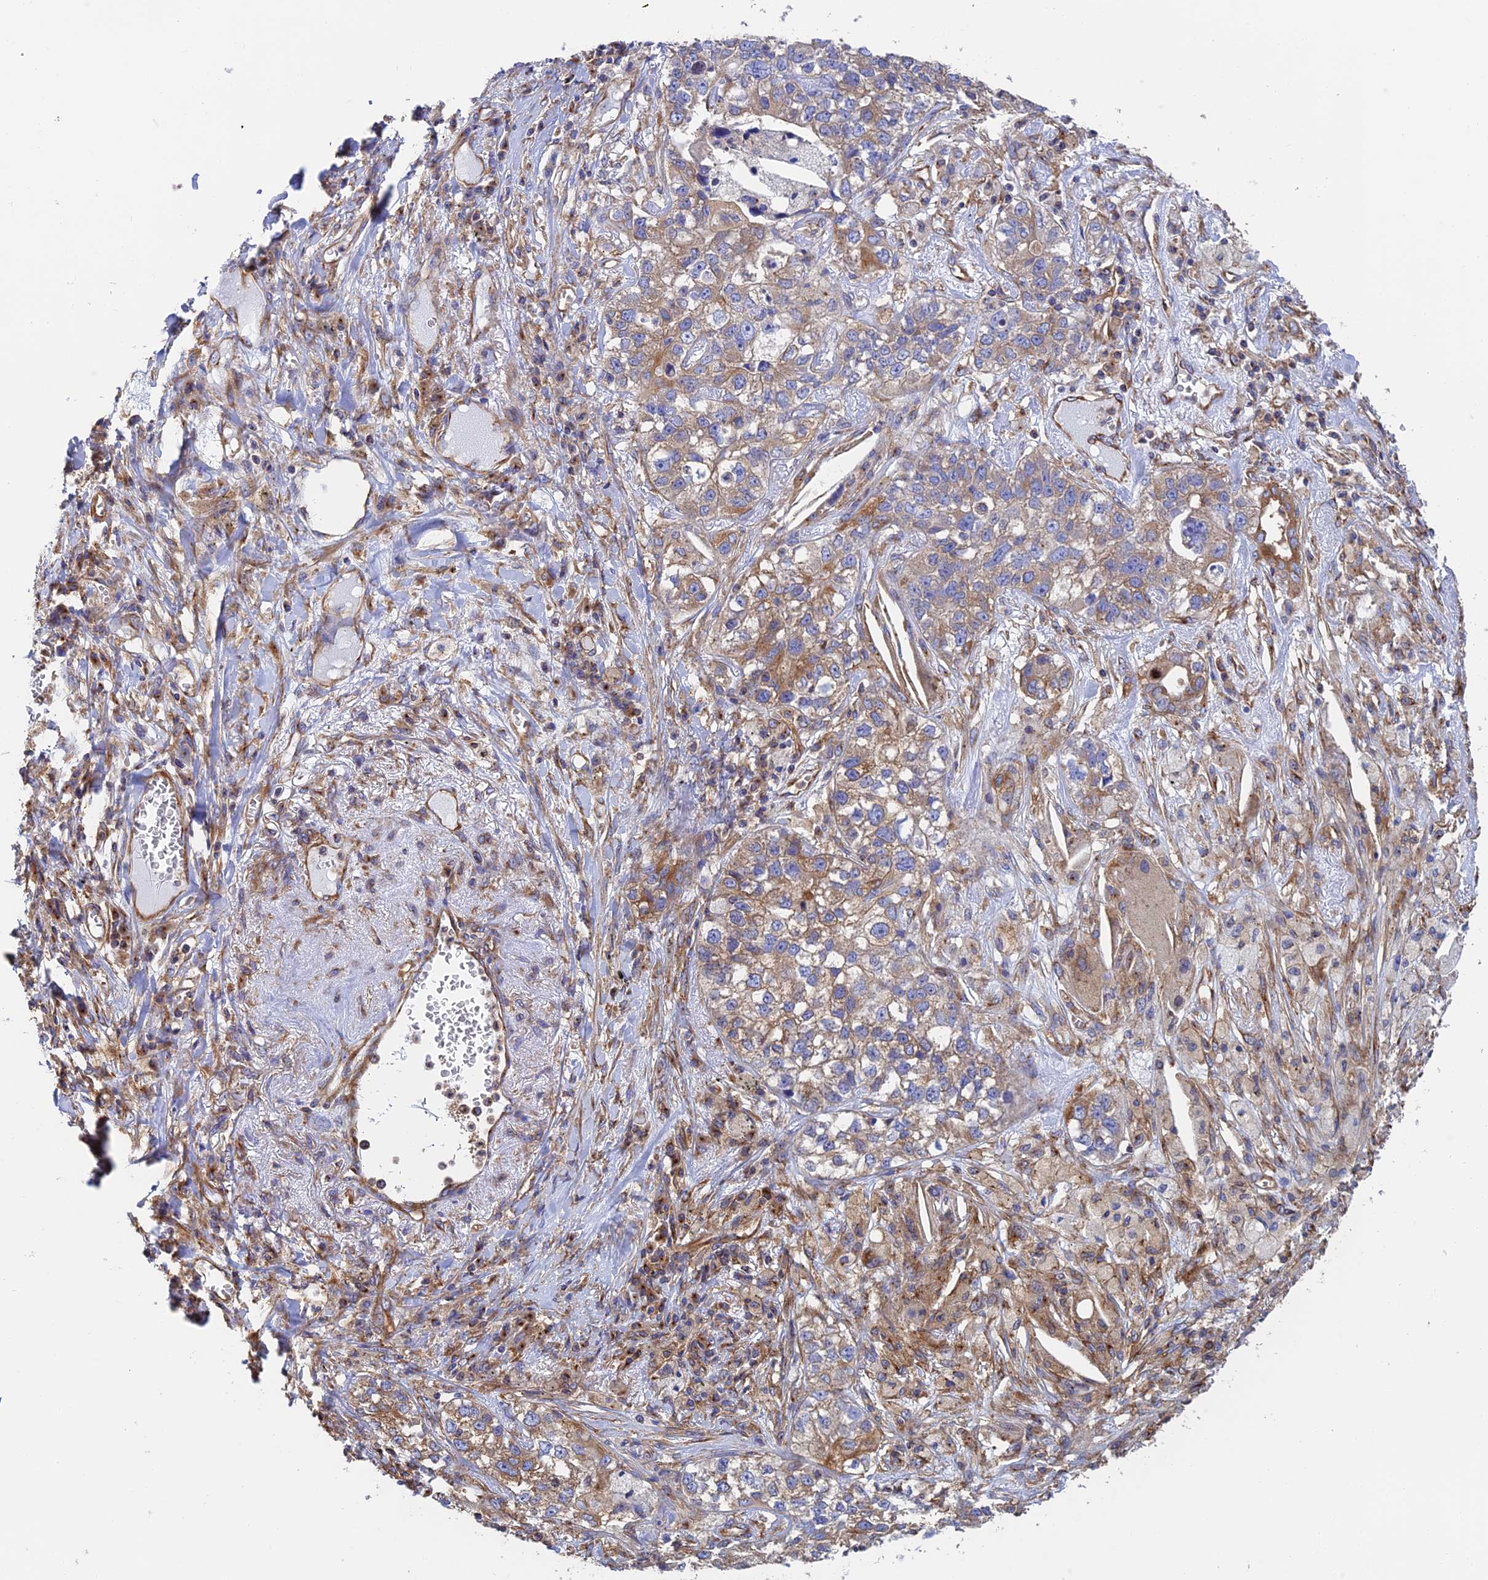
{"staining": {"intensity": "moderate", "quantity": ">75%", "location": "cytoplasmic/membranous"}, "tissue": "lung cancer", "cell_type": "Tumor cells", "image_type": "cancer", "snomed": [{"axis": "morphology", "description": "Adenocarcinoma, NOS"}, {"axis": "topography", "description": "Lung"}], "caption": "Immunohistochemistry (IHC) photomicrograph of neoplastic tissue: lung adenocarcinoma stained using IHC reveals medium levels of moderate protein expression localized specifically in the cytoplasmic/membranous of tumor cells, appearing as a cytoplasmic/membranous brown color.", "gene": "DCTN2", "patient": {"sex": "male", "age": 49}}